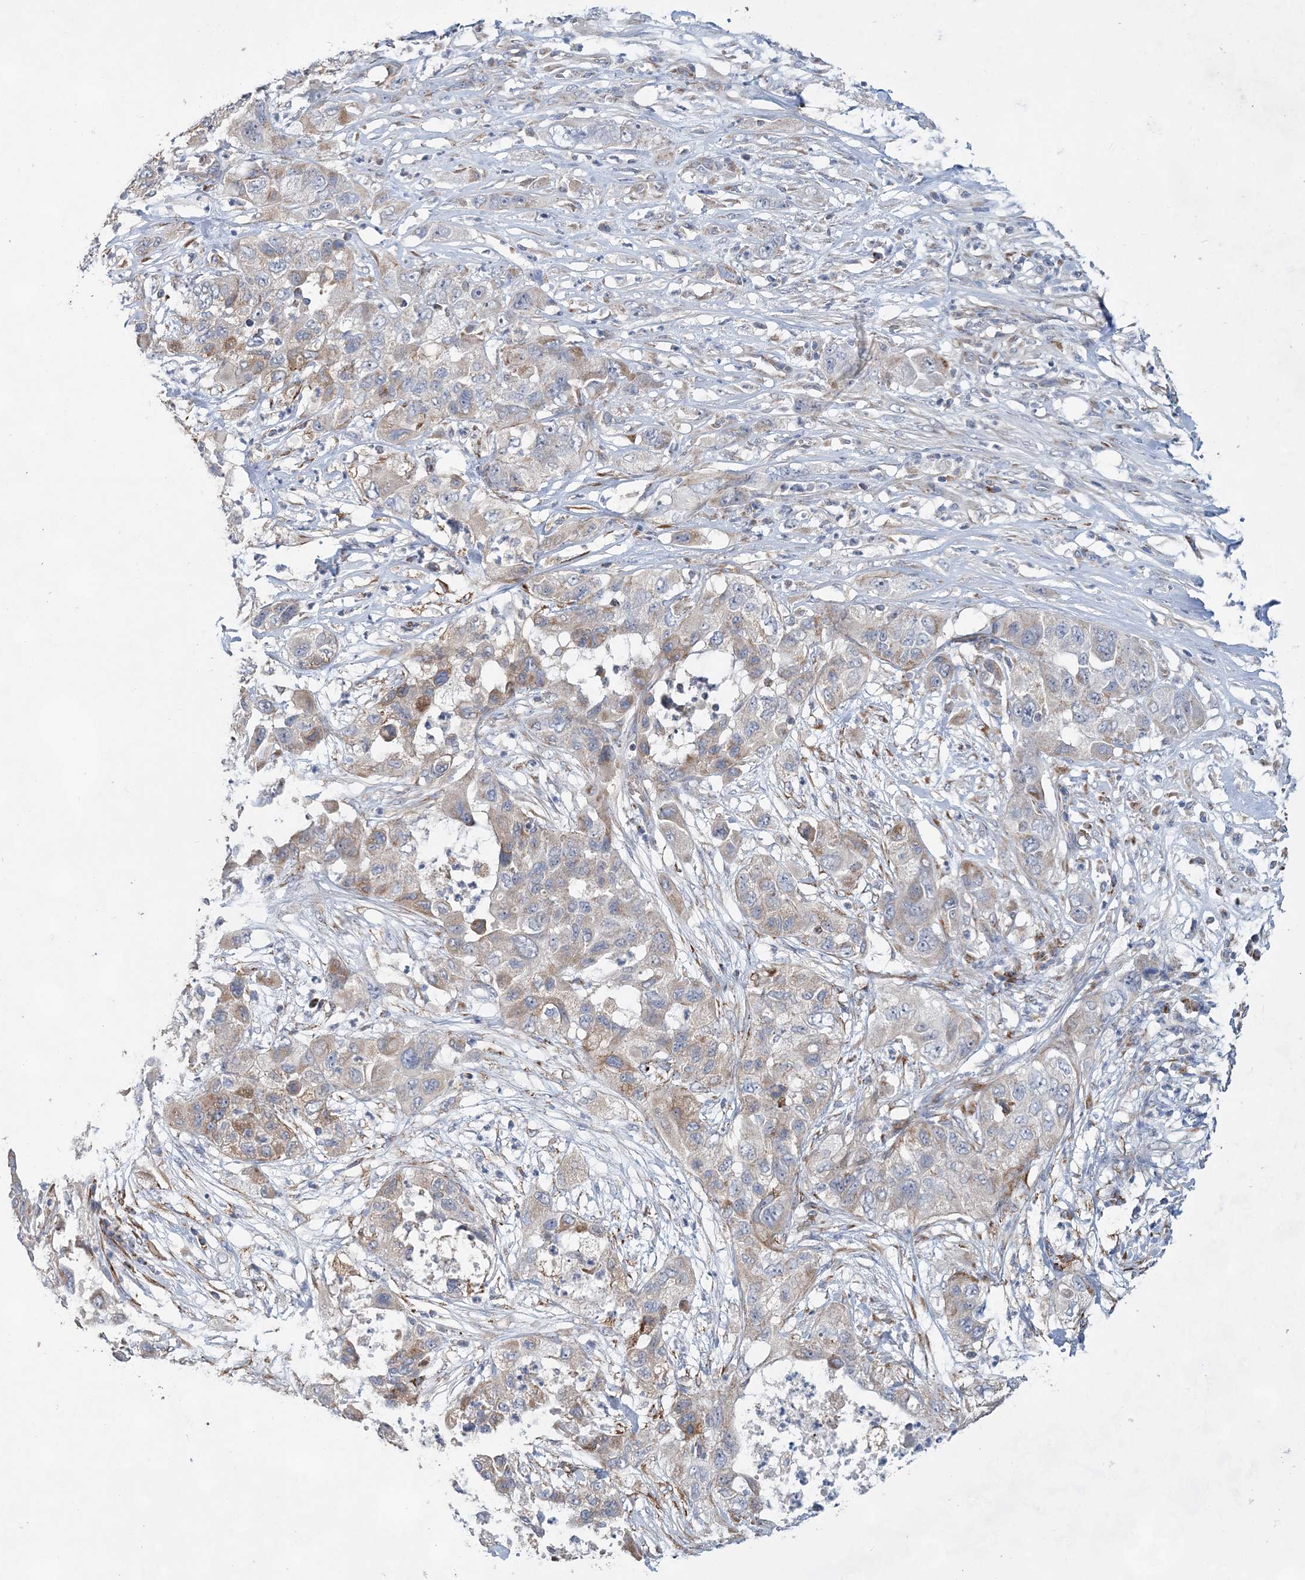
{"staining": {"intensity": "weak", "quantity": "<25%", "location": "cytoplasmic/membranous"}, "tissue": "pancreatic cancer", "cell_type": "Tumor cells", "image_type": "cancer", "snomed": [{"axis": "morphology", "description": "Adenocarcinoma, NOS"}, {"axis": "topography", "description": "Pancreas"}], "caption": "IHC micrograph of neoplastic tissue: pancreatic cancer (adenocarcinoma) stained with DAB (3,3'-diaminobenzidine) displays no significant protein expression in tumor cells.", "gene": "TRAPPC13", "patient": {"sex": "female", "age": 78}}